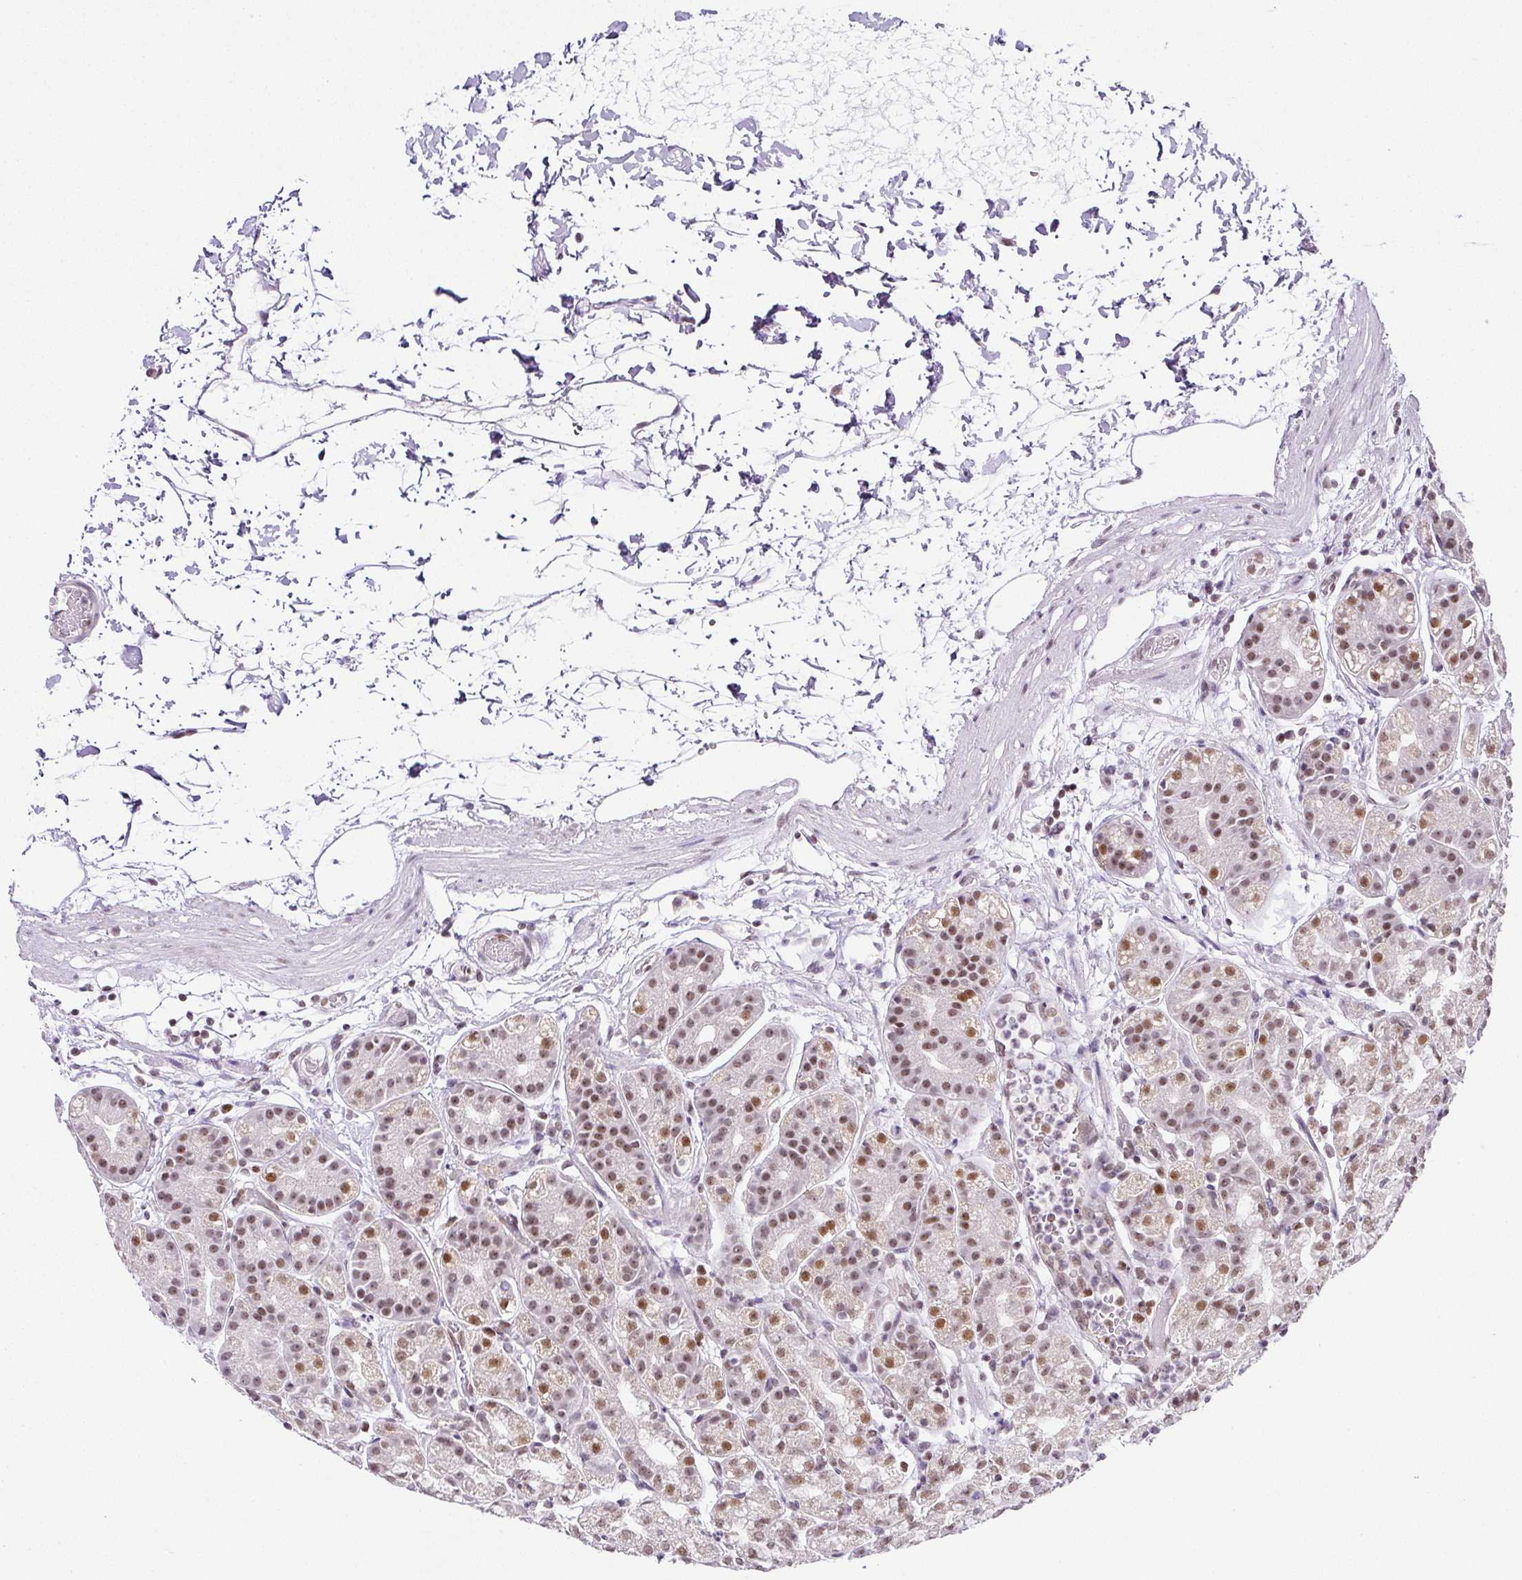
{"staining": {"intensity": "moderate", "quantity": "25%-75%", "location": "nuclear"}, "tissue": "stomach", "cell_type": "Glandular cells", "image_type": "normal", "snomed": [{"axis": "morphology", "description": "Normal tissue, NOS"}, {"axis": "topography", "description": "Stomach"}], "caption": "Stomach stained with DAB (3,3'-diaminobenzidine) IHC displays medium levels of moderate nuclear expression in approximately 25%-75% of glandular cells. The staining is performed using DAB brown chromogen to label protein expression. The nuclei are counter-stained blue using hematoxylin.", "gene": "FAM32A", "patient": {"sex": "female", "age": 57}}